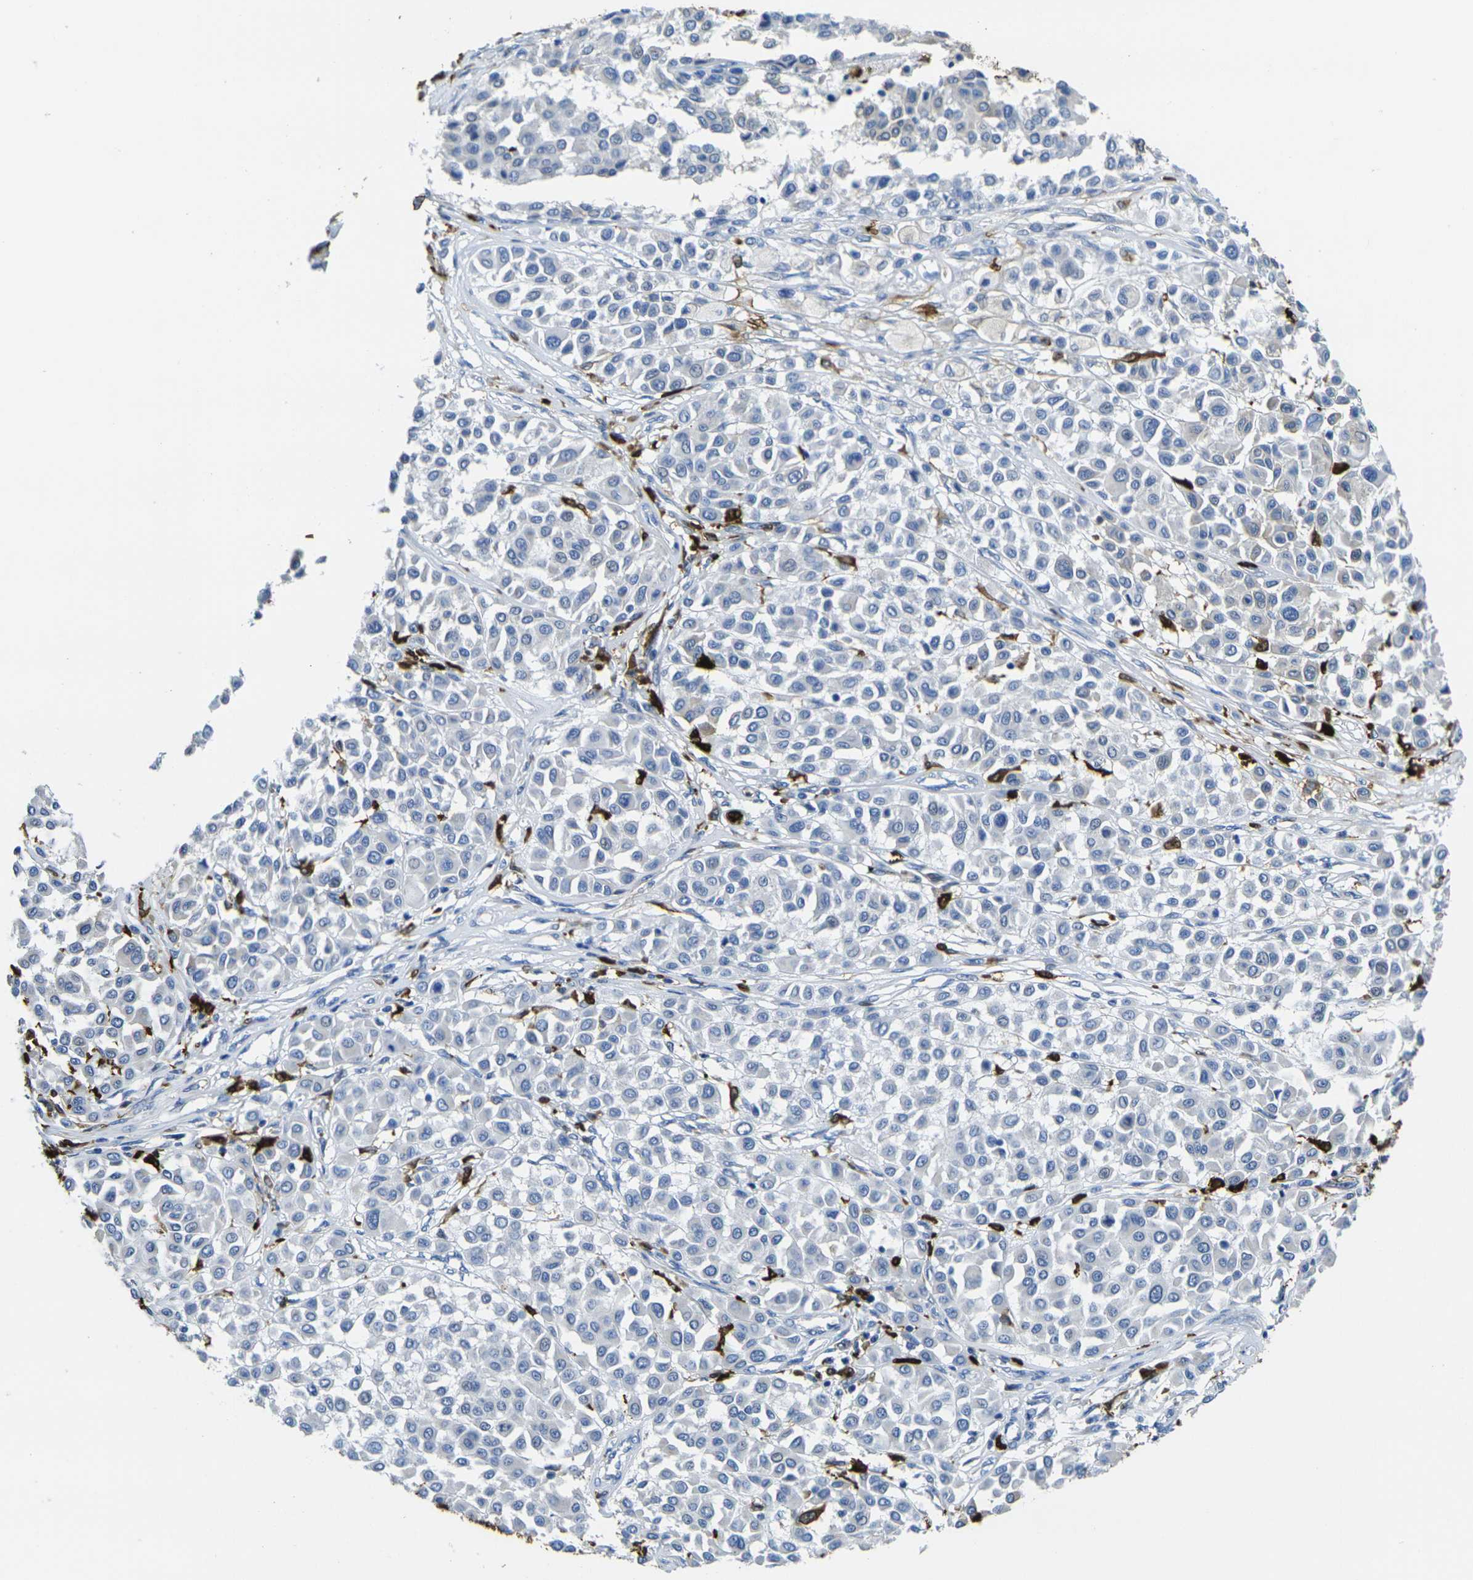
{"staining": {"intensity": "negative", "quantity": "none", "location": "none"}, "tissue": "melanoma", "cell_type": "Tumor cells", "image_type": "cancer", "snomed": [{"axis": "morphology", "description": "Malignant melanoma, Metastatic site"}, {"axis": "topography", "description": "Soft tissue"}], "caption": "DAB immunohistochemical staining of human melanoma exhibits no significant expression in tumor cells.", "gene": "S100A9", "patient": {"sex": "male", "age": 41}}